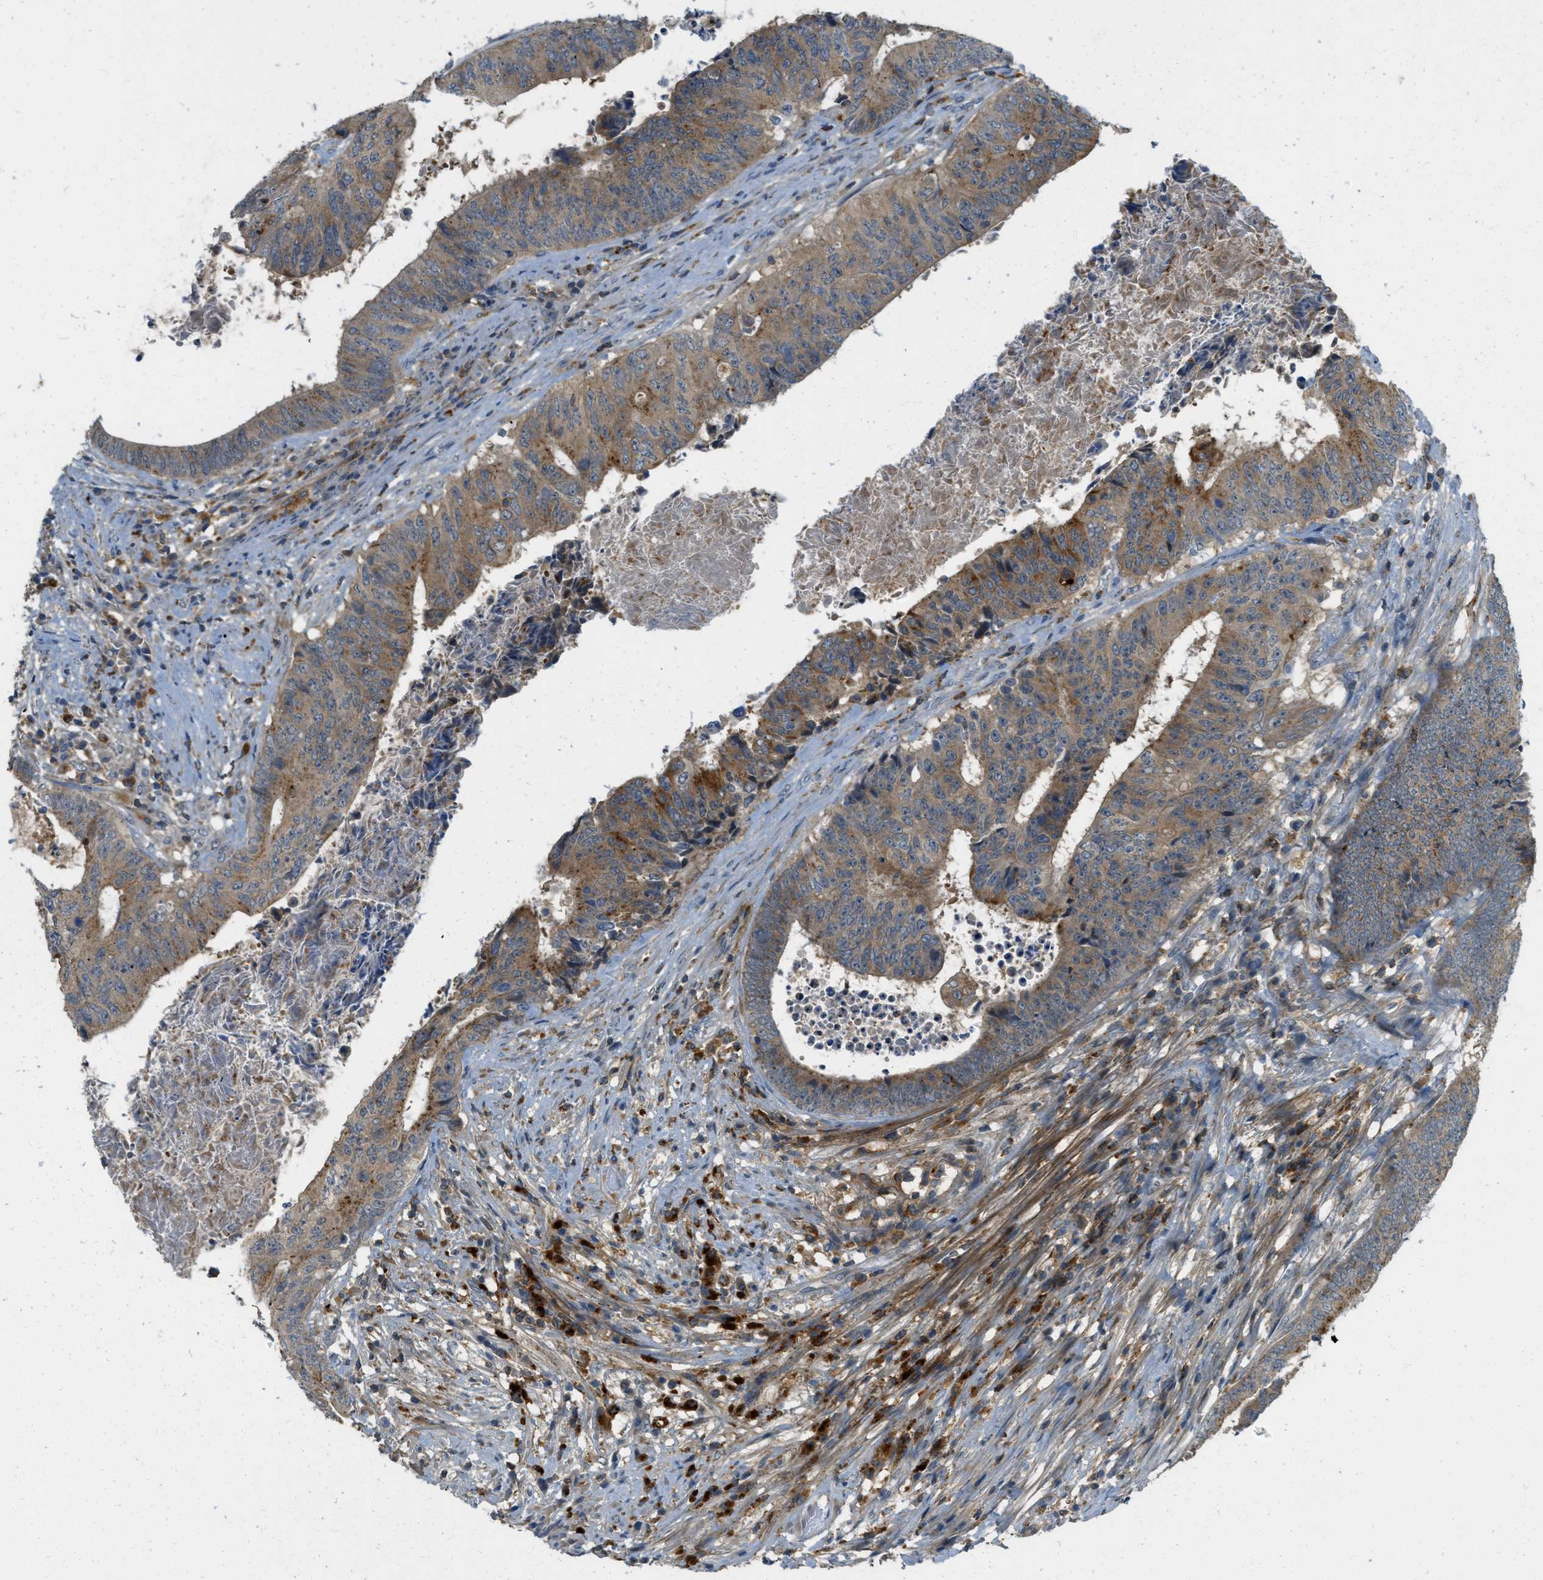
{"staining": {"intensity": "moderate", "quantity": ">75%", "location": "cytoplasmic/membranous"}, "tissue": "colorectal cancer", "cell_type": "Tumor cells", "image_type": "cancer", "snomed": [{"axis": "morphology", "description": "Adenocarcinoma, NOS"}, {"axis": "topography", "description": "Rectum"}], "caption": "The micrograph demonstrates immunohistochemical staining of colorectal cancer. There is moderate cytoplasmic/membranous positivity is present in approximately >75% of tumor cells. (DAB (3,3'-diaminobenzidine) = brown stain, brightfield microscopy at high magnification).", "gene": "PLBD2", "patient": {"sex": "male", "age": 72}}